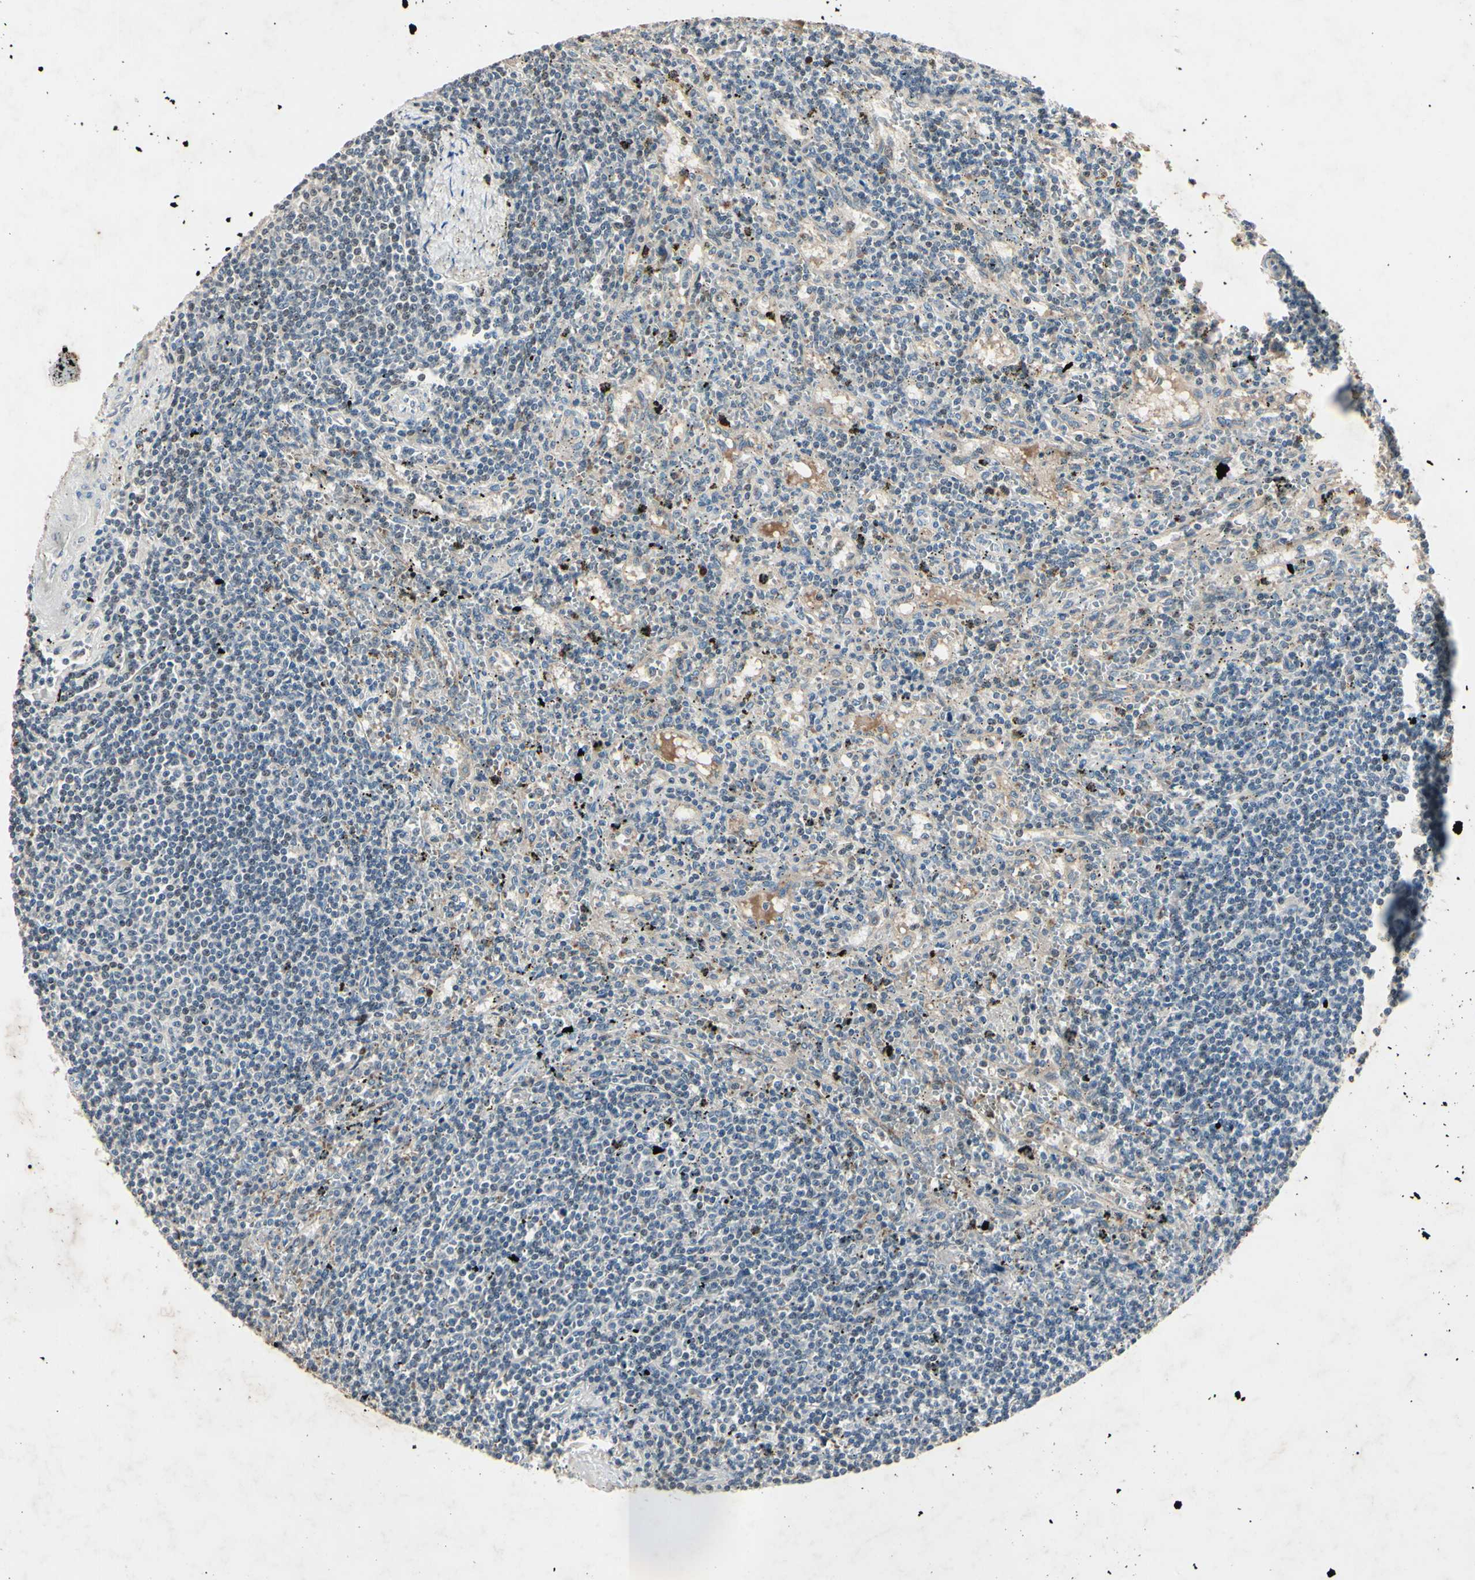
{"staining": {"intensity": "negative", "quantity": "none", "location": "none"}, "tissue": "lymphoma", "cell_type": "Tumor cells", "image_type": "cancer", "snomed": [{"axis": "morphology", "description": "Malignant lymphoma, non-Hodgkin's type, Low grade"}, {"axis": "topography", "description": "Spleen"}], "caption": "DAB immunohistochemical staining of malignant lymphoma, non-Hodgkin's type (low-grade) demonstrates no significant staining in tumor cells.", "gene": "AEBP1", "patient": {"sex": "male", "age": 76}}